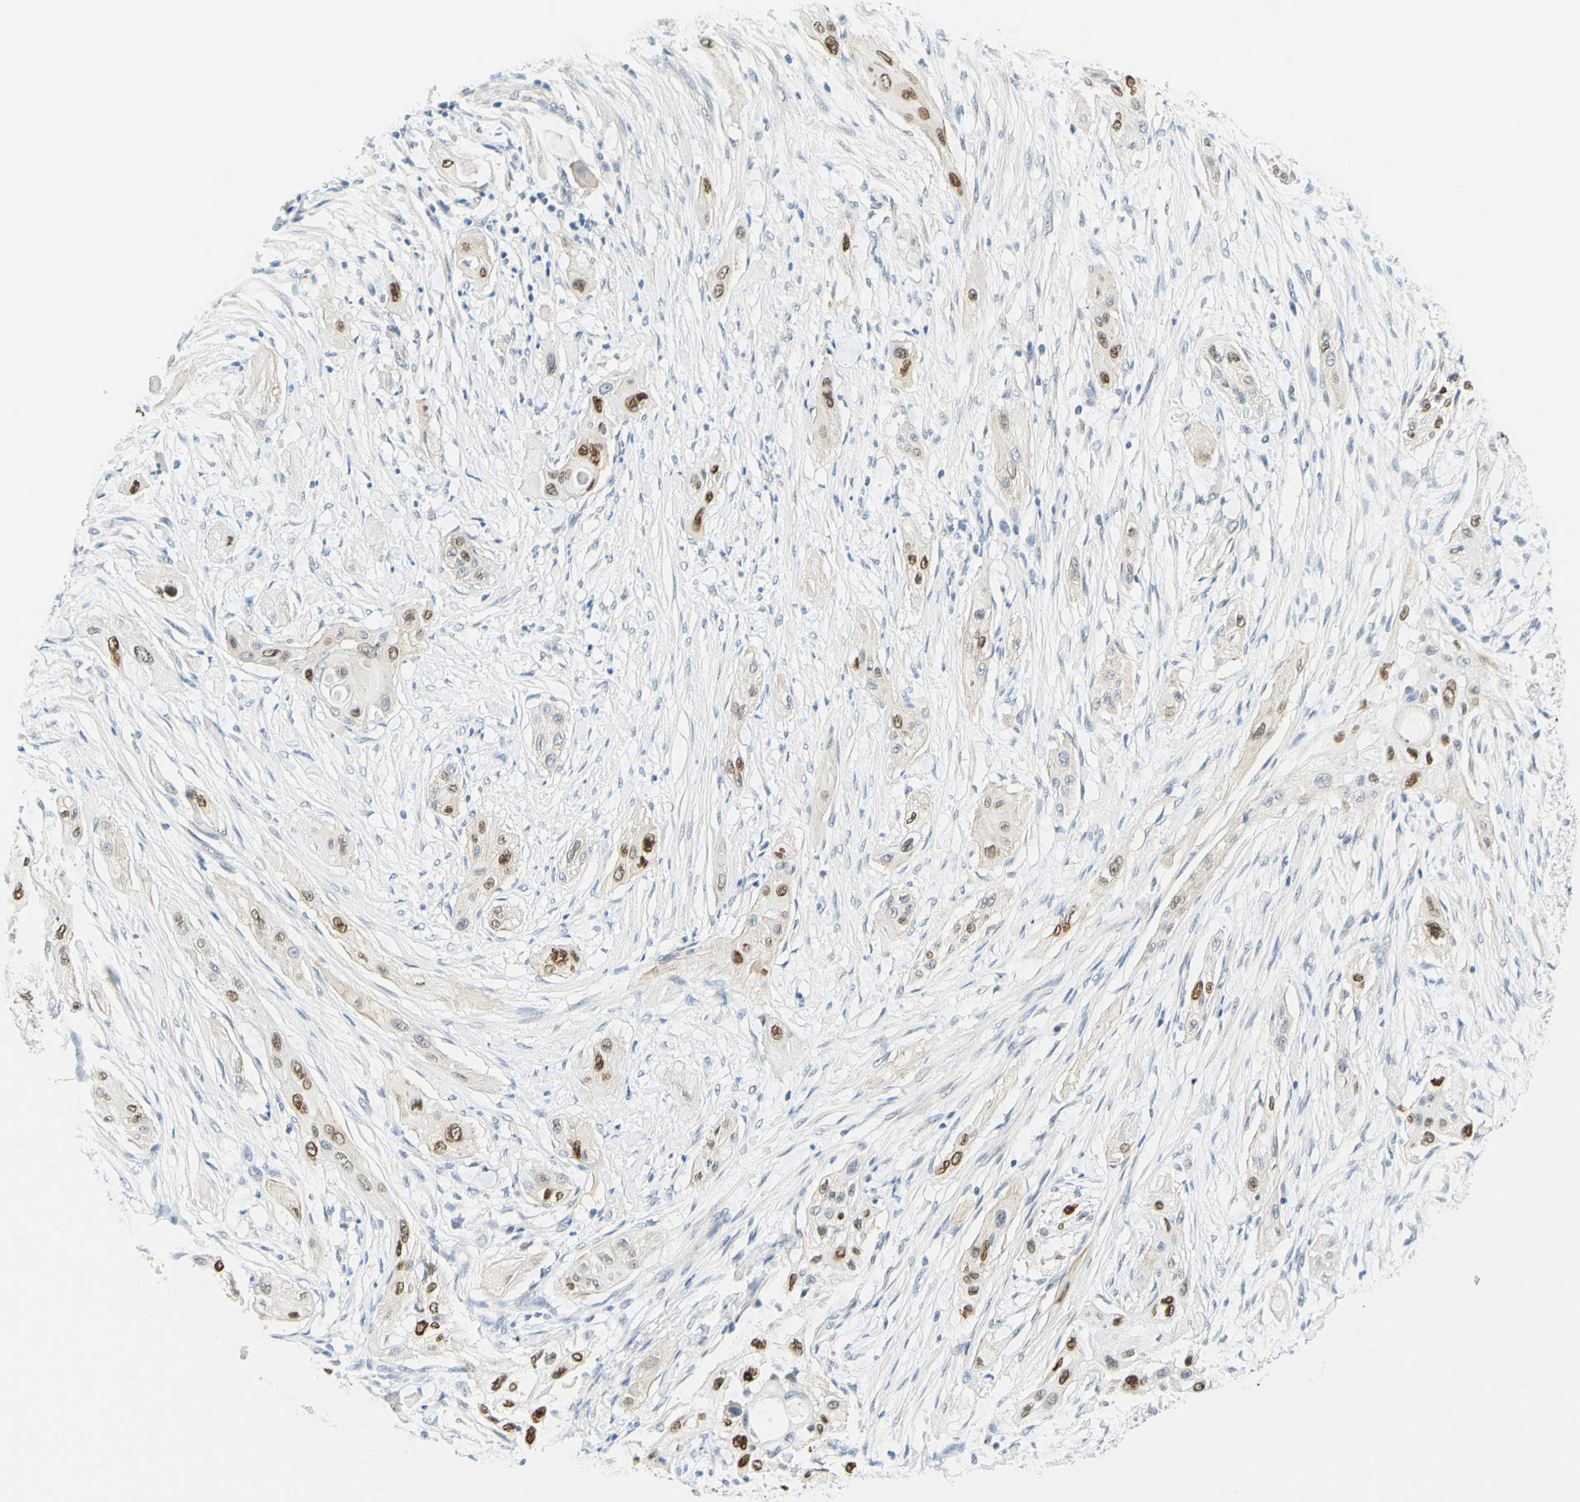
{"staining": {"intensity": "moderate", "quantity": ">75%", "location": "nuclear"}, "tissue": "lung cancer", "cell_type": "Tumor cells", "image_type": "cancer", "snomed": [{"axis": "morphology", "description": "Squamous cell carcinoma, NOS"}, {"axis": "topography", "description": "Lung"}], "caption": "Human lung squamous cell carcinoma stained for a protein (brown) exhibits moderate nuclear positive staining in approximately >75% of tumor cells.", "gene": "ENTREP2", "patient": {"sex": "female", "age": 47}}